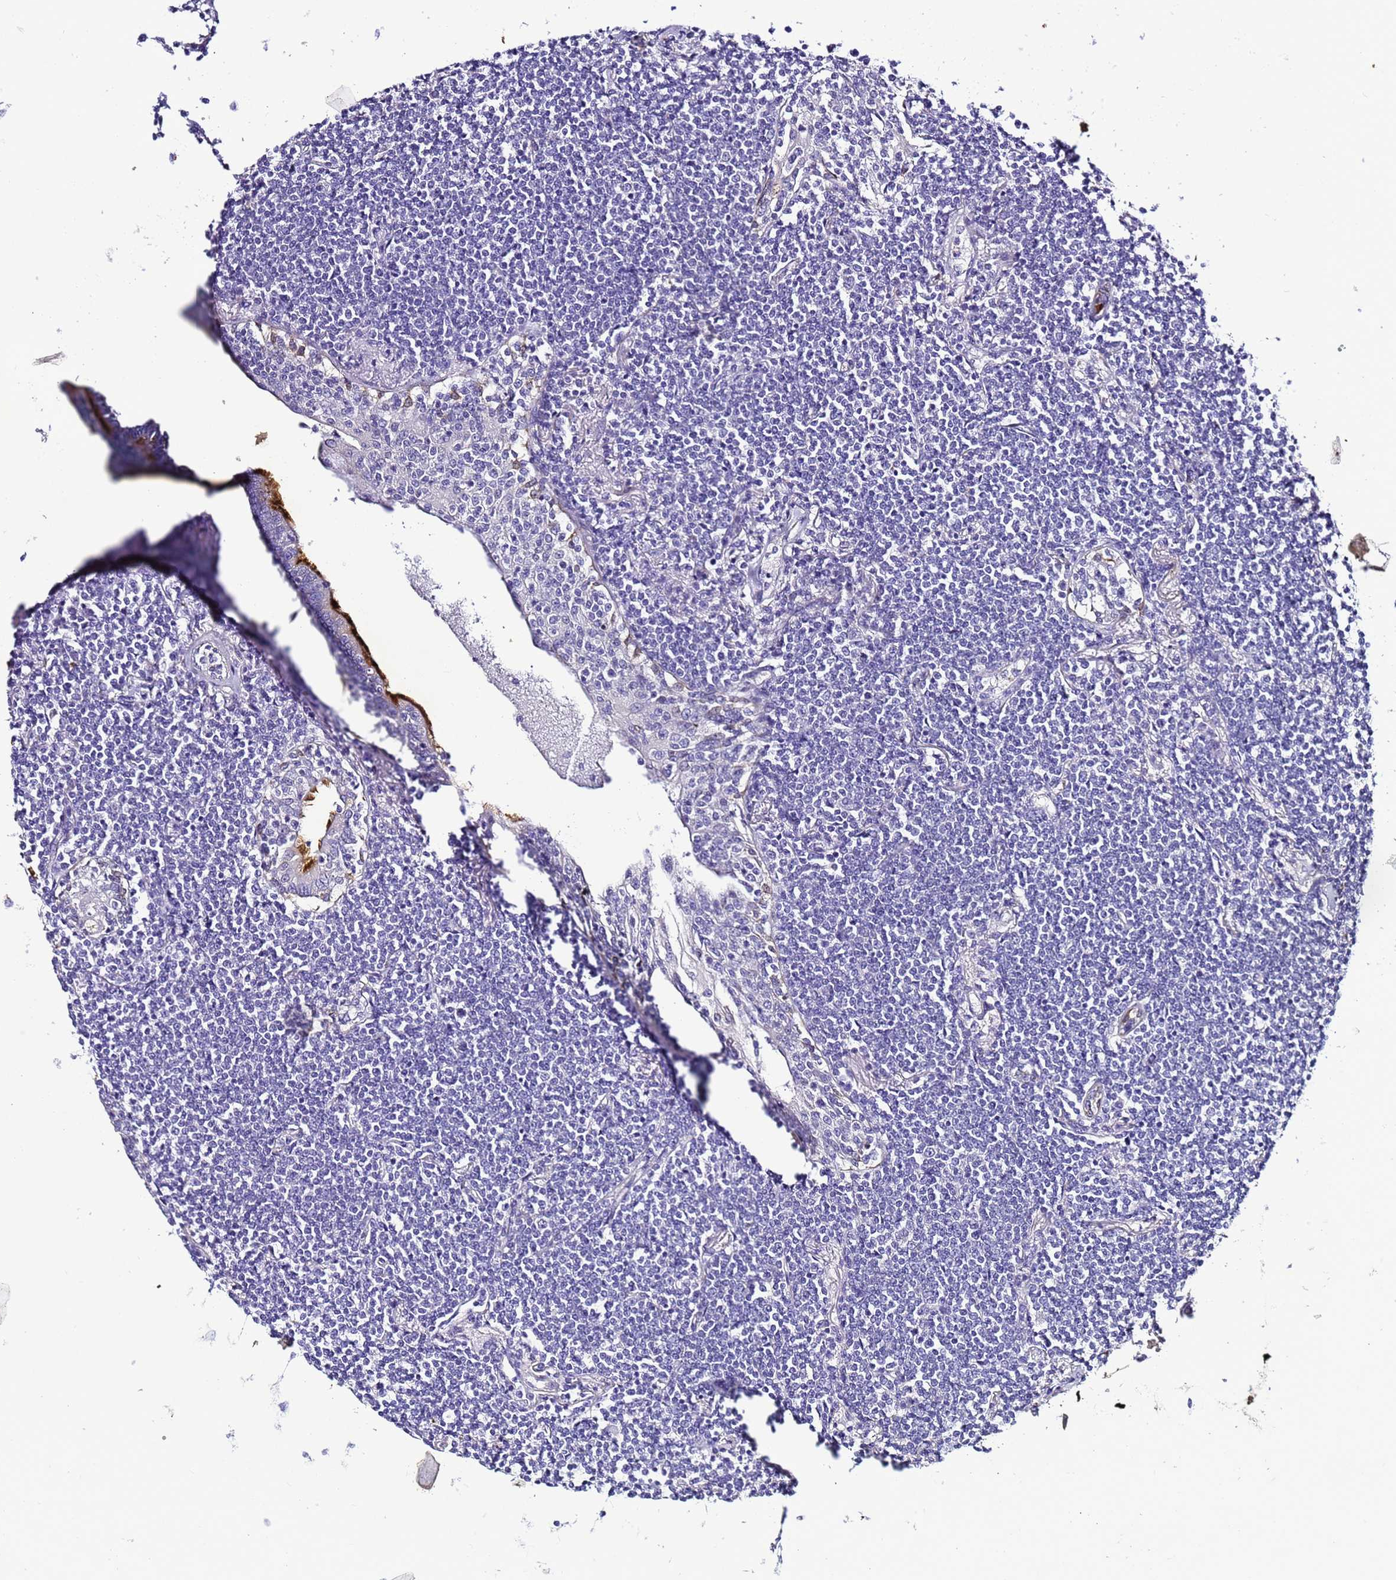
{"staining": {"intensity": "negative", "quantity": "none", "location": "none"}, "tissue": "lymphoma", "cell_type": "Tumor cells", "image_type": "cancer", "snomed": [{"axis": "morphology", "description": "Malignant lymphoma, non-Hodgkin's type, Low grade"}, {"axis": "topography", "description": "Lung"}], "caption": "Tumor cells show no significant protein staining in low-grade malignant lymphoma, non-Hodgkin's type.", "gene": "FAM166B", "patient": {"sex": "female", "age": 71}}